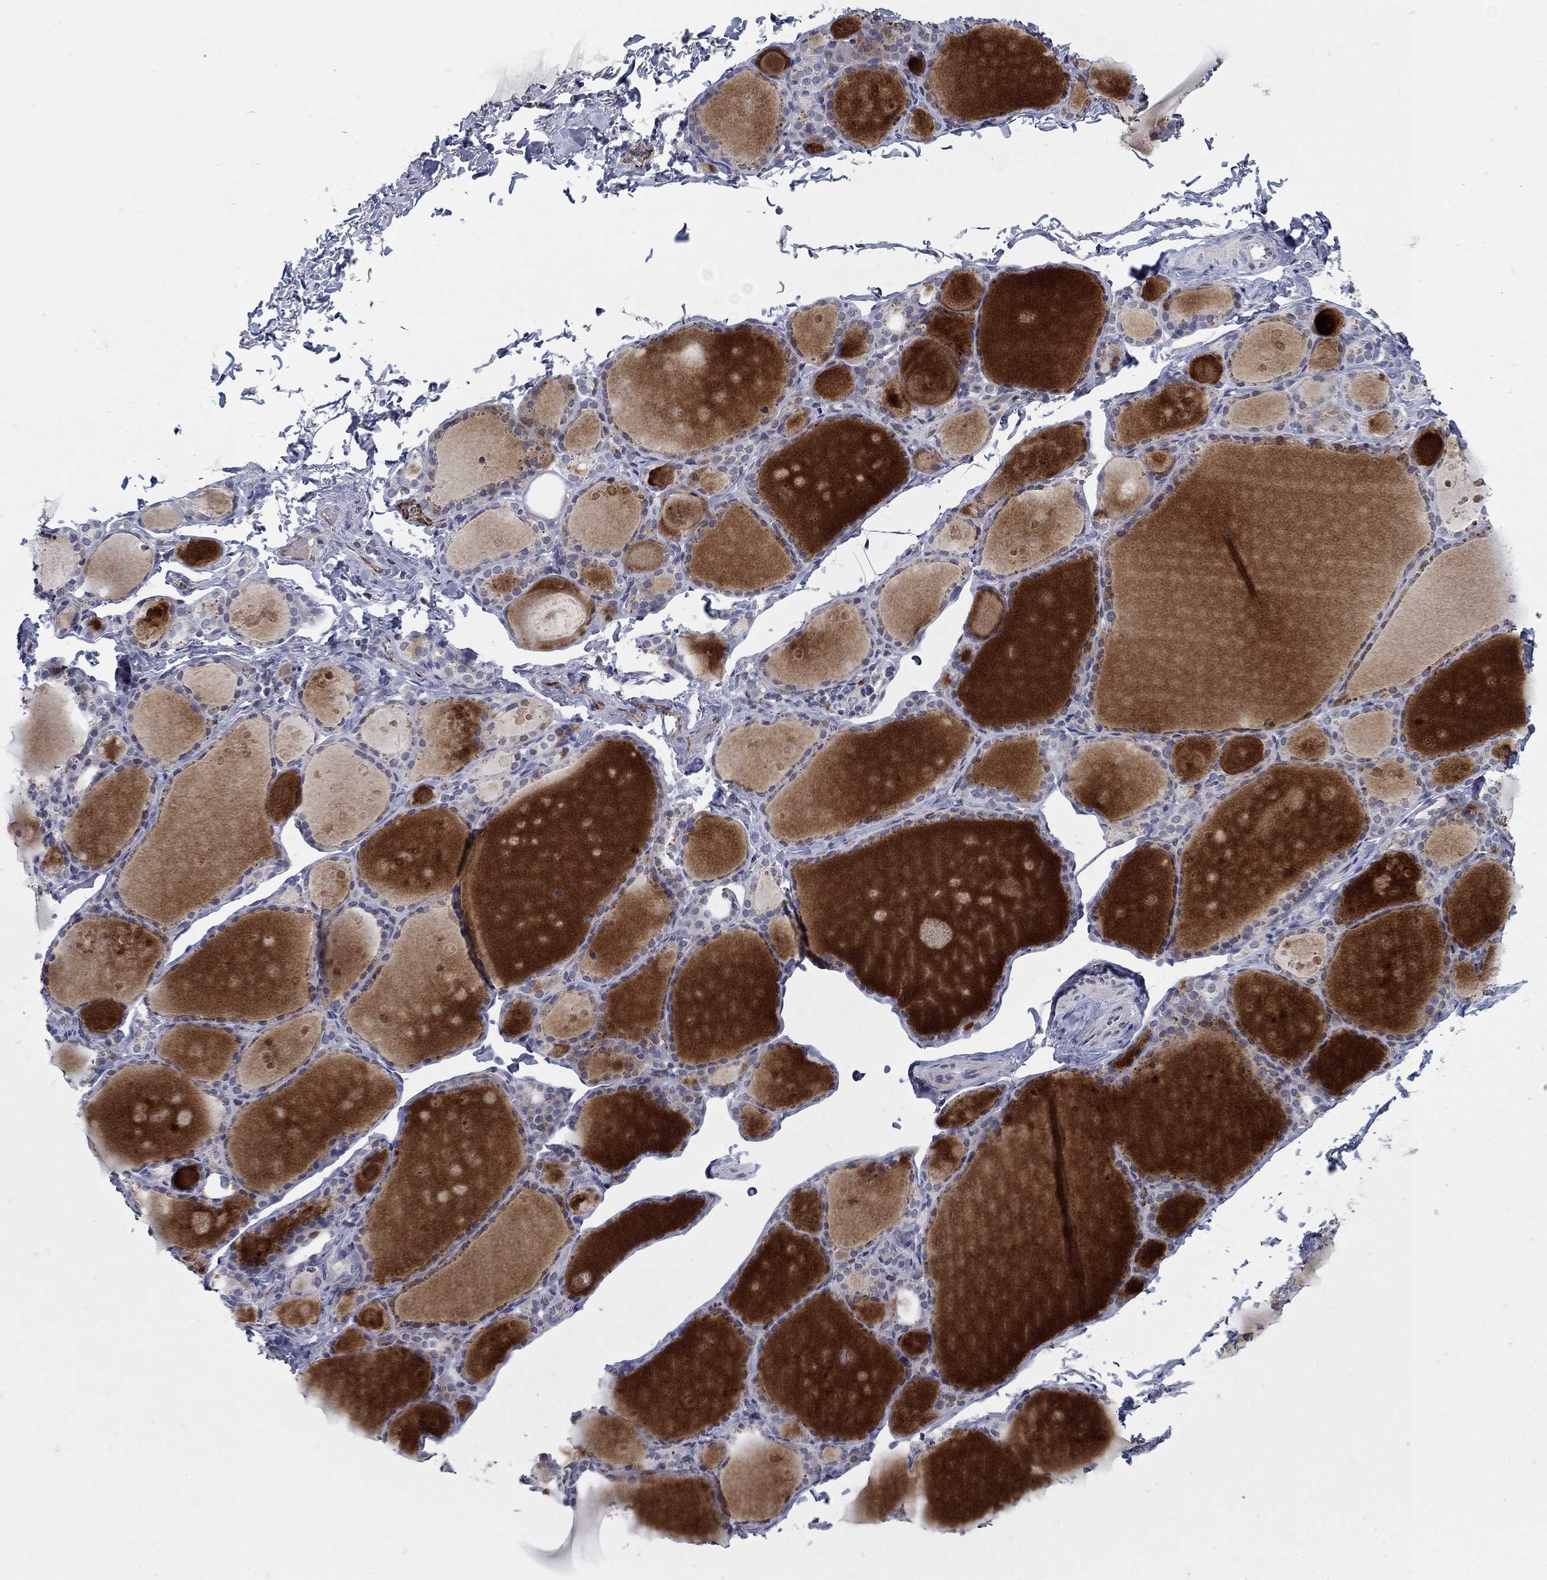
{"staining": {"intensity": "negative", "quantity": "none", "location": "none"}, "tissue": "thyroid gland", "cell_type": "Glandular cells", "image_type": "normal", "snomed": [{"axis": "morphology", "description": "Normal tissue, NOS"}, {"axis": "topography", "description": "Thyroid gland"}], "caption": "Immunohistochemical staining of unremarkable human thyroid gland shows no significant positivity in glandular cells.", "gene": "TINAG", "patient": {"sex": "male", "age": 68}}